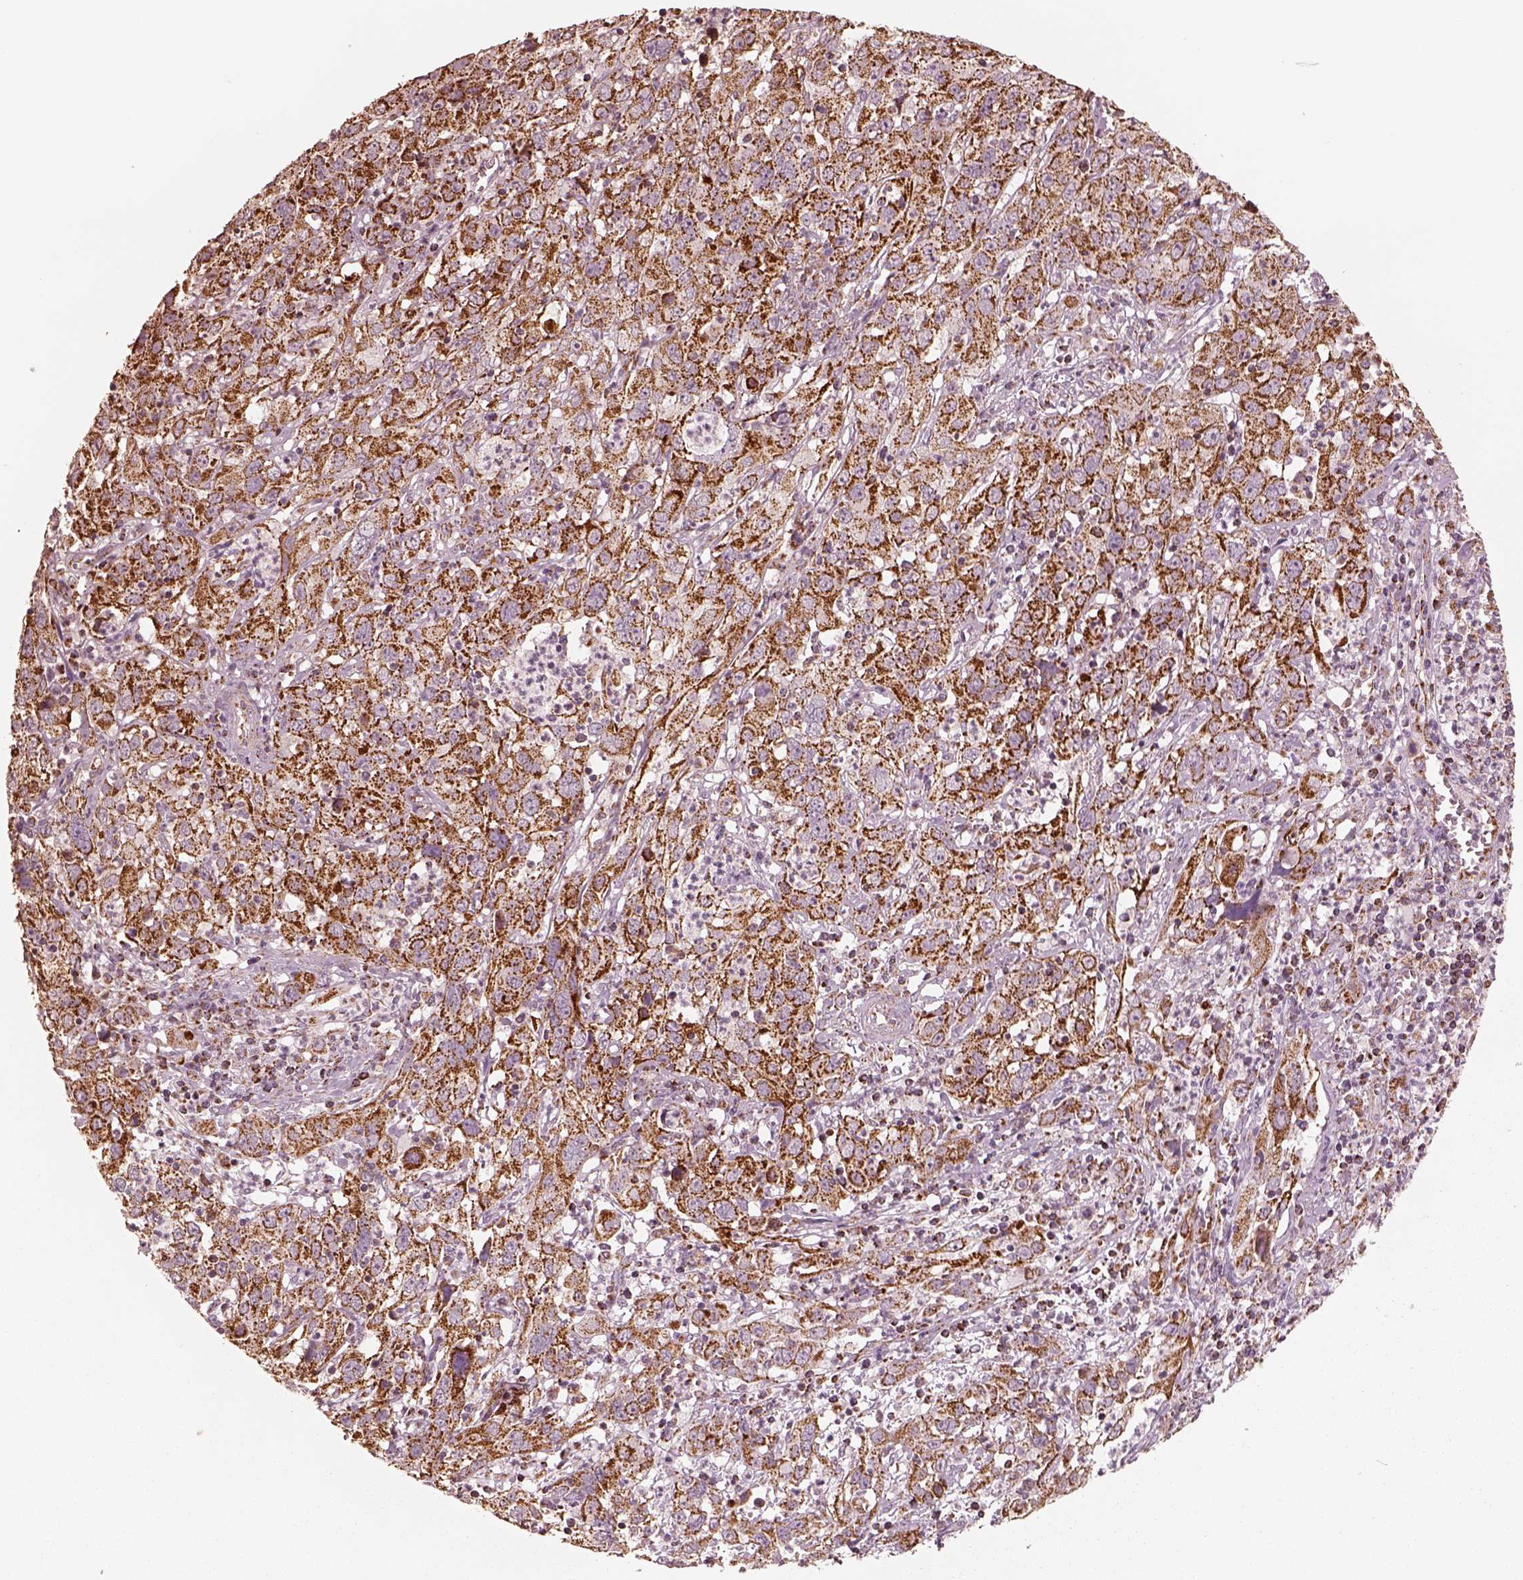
{"staining": {"intensity": "strong", "quantity": ">75%", "location": "cytoplasmic/membranous"}, "tissue": "cervical cancer", "cell_type": "Tumor cells", "image_type": "cancer", "snomed": [{"axis": "morphology", "description": "Squamous cell carcinoma, NOS"}, {"axis": "topography", "description": "Cervix"}], "caption": "Human cervical squamous cell carcinoma stained for a protein (brown) reveals strong cytoplasmic/membranous positive staining in approximately >75% of tumor cells.", "gene": "ENTPD6", "patient": {"sex": "female", "age": 32}}